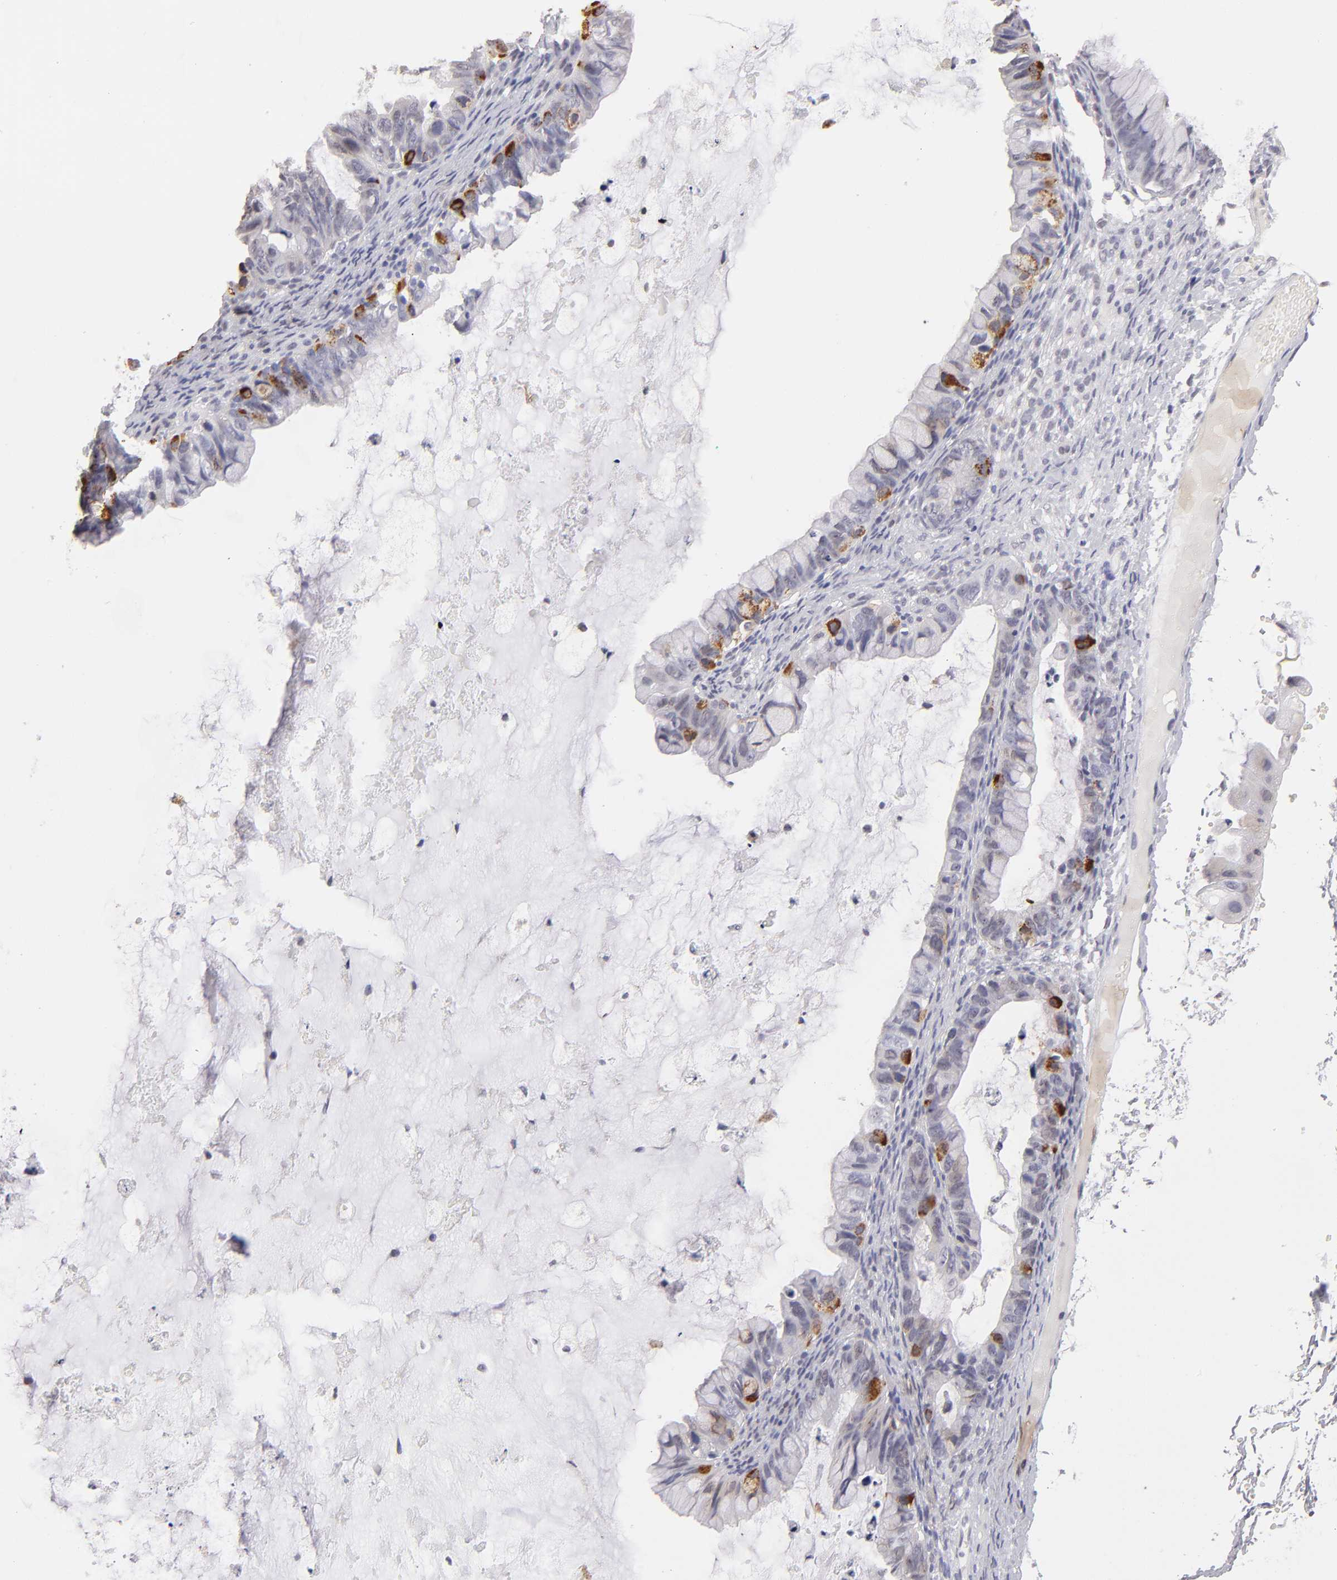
{"staining": {"intensity": "strong", "quantity": "<25%", "location": "cytoplasmic/membranous"}, "tissue": "ovarian cancer", "cell_type": "Tumor cells", "image_type": "cancer", "snomed": [{"axis": "morphology", "description": "Cystadenocarcinoma, mucinous, NOS"}, {"axis": "topography", "description": "Ovary"}], "caption": "Ovarian mucinous cystadenocarcinoma was stained to show a protein in brown. There is medium levels of strong cytoplasmic/membranous expression in about <25% of tumor cells. The staining was performed using DAB to visualize the protein expression in brown, while the nuclei were stained in blue with hematoxylin (Magnification: 20x).", "gene": "MGAM", "patient": {"sex": "female", "age": 36}}